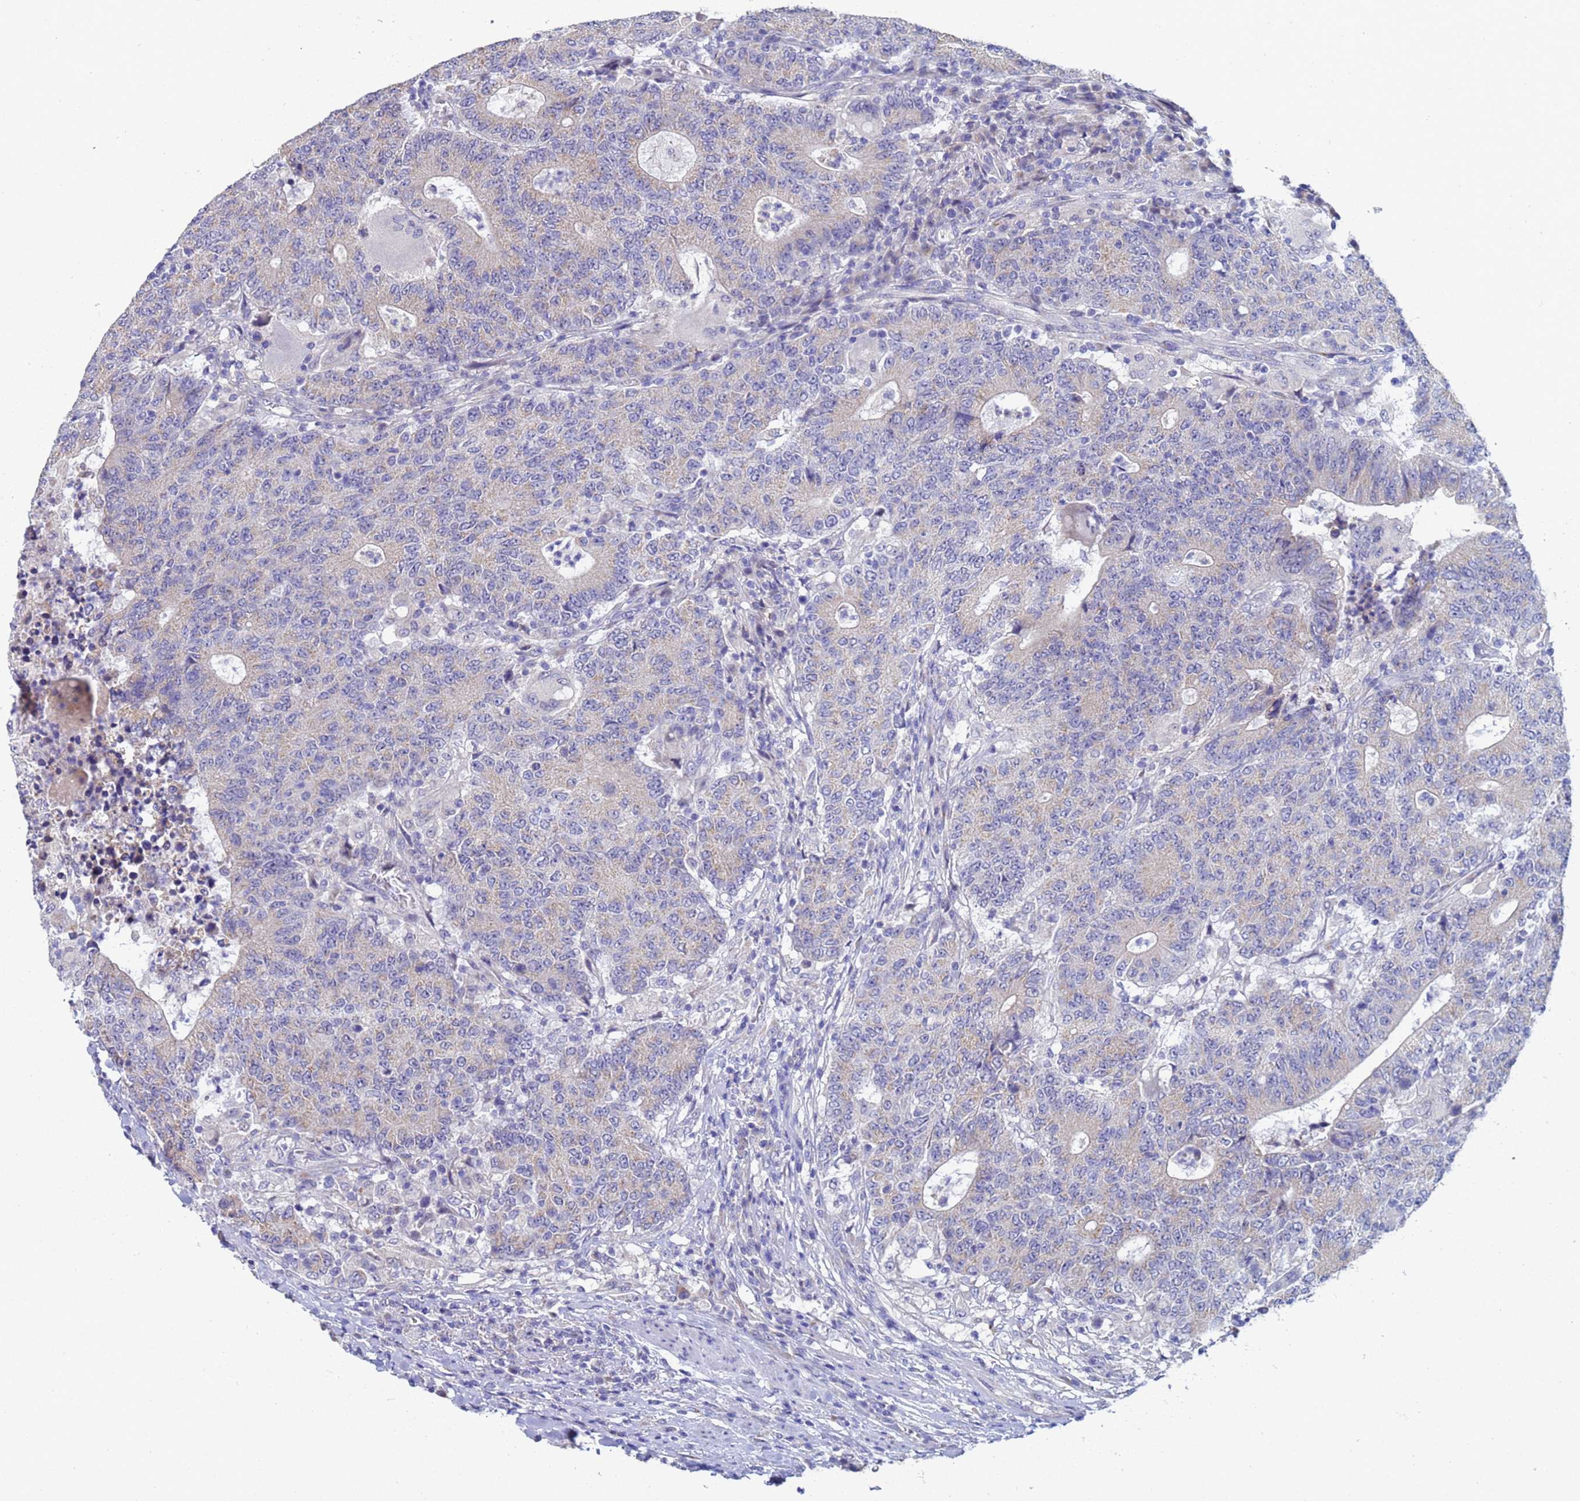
{"staining": {"intensity": "negative", "quantity": "none", "location": "none"}, "tissue": "colorectal cancer", "cell_type": "Tumor cells", "image_type": "cancer", "snomed": [{"axis": "morphology", "description": "Adenocarcinoma, NOS"}, {"axis": "topography", "description": "Colon"}], "caption": "There is no significant positivity in tumor cells of adenocarcinoma (colorectal).", "gene": "IHO1", "patient": {"sex": "female", "age": 75}}